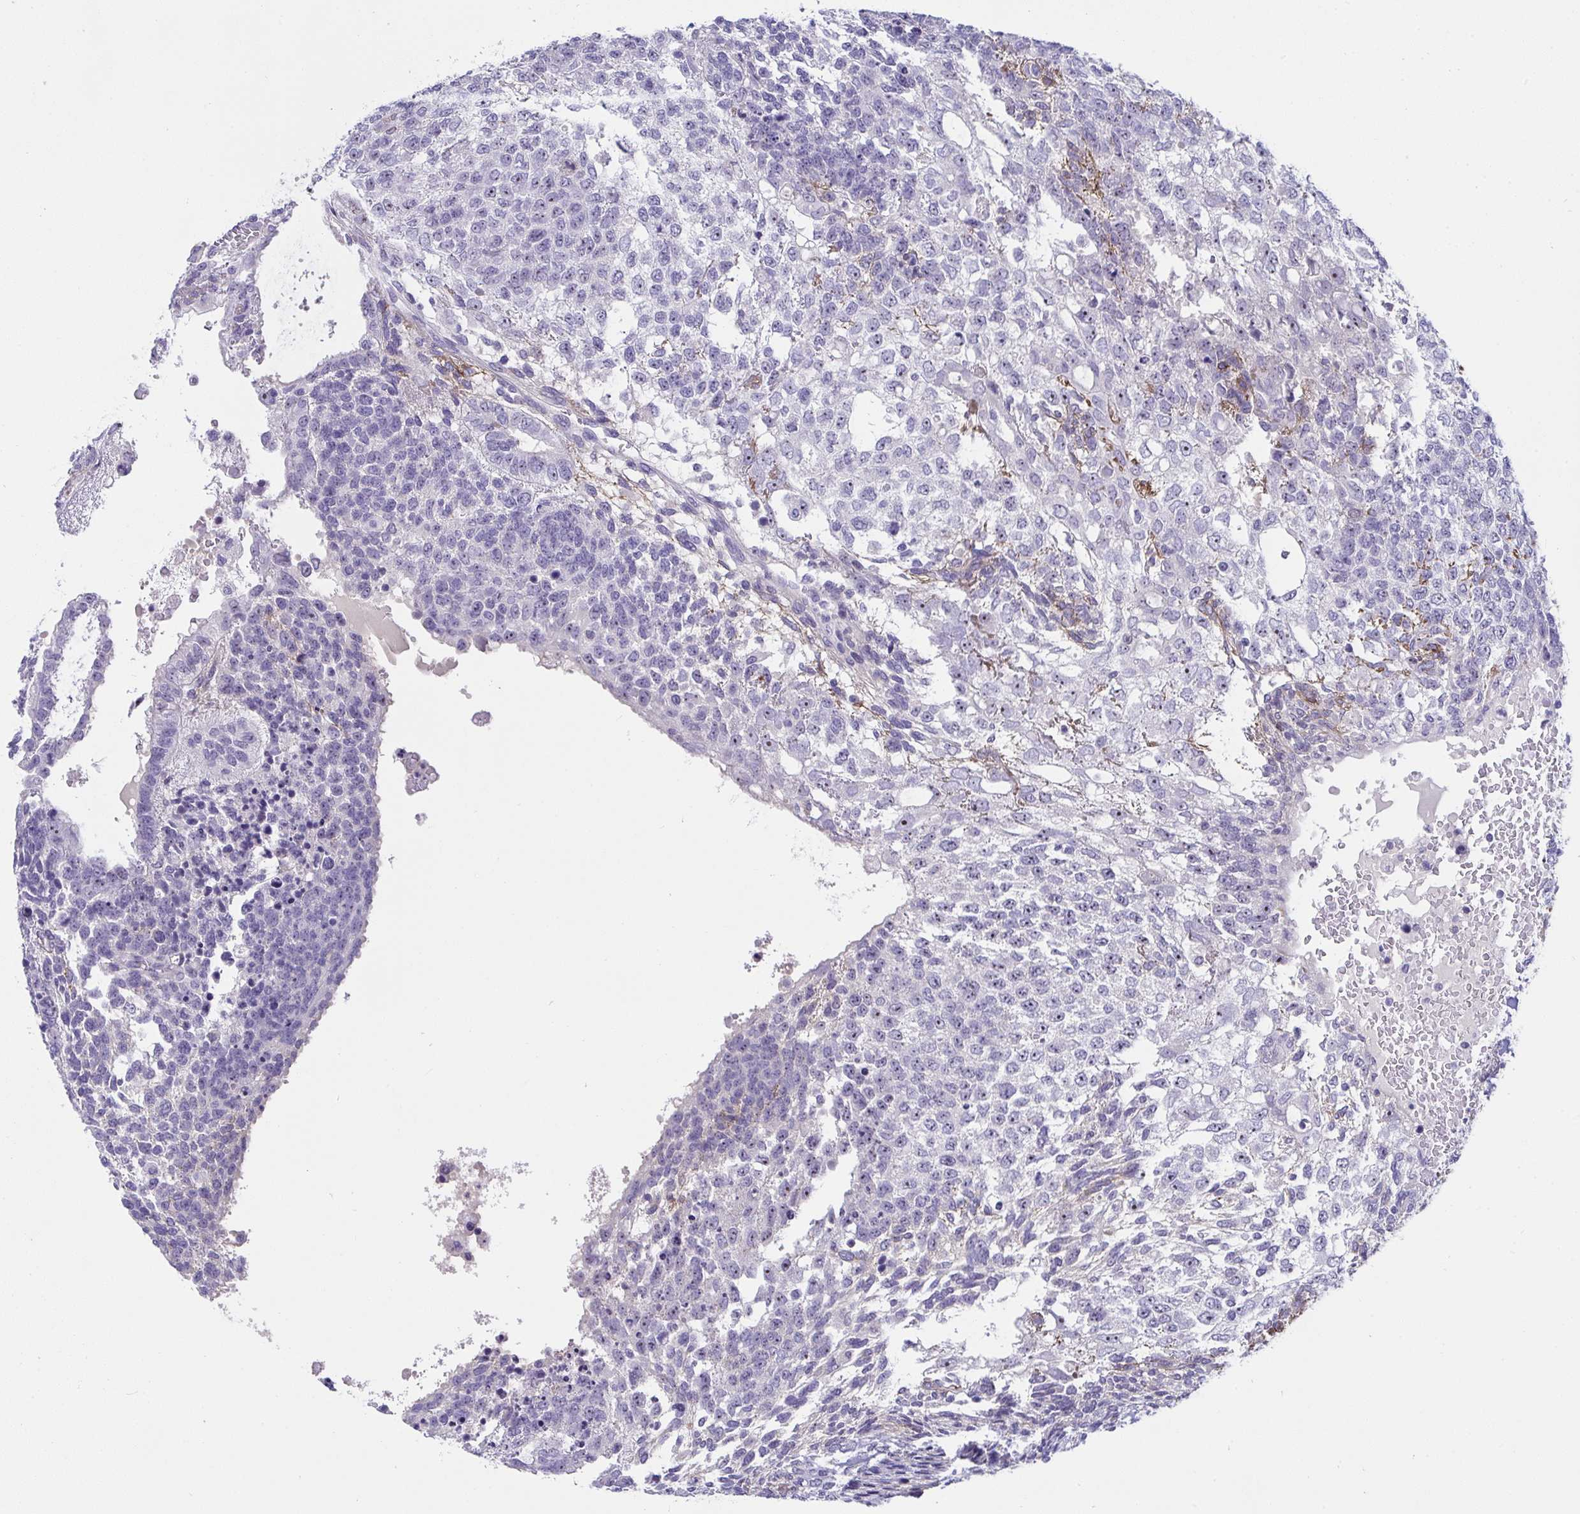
{"staining": {"intensity": "negative", "quantity": "none", "location": "none"}, "tissue": "testis cancer", "cell_type": "Tumor cells", "image_type": "cancer", "snomed": [{"axis": "morphology", "description": "Carcinoma, Embryonal, NOS"}, {"axis": "topography", "description": "Testis"}], "caption": "High magnification brightfield microscopy of embryonal carcinoma (testis) stained with DAB (3,3'-diaminobenzidine) (brown) and counterstained with hematoxylin (blue): tumor cells show no significant expression. (Immunohistochemistry (ihc), brightfield microscopy, high magnification).", "gene": "LHFPL6", "patient": {"sex": "male", "age": 23}}